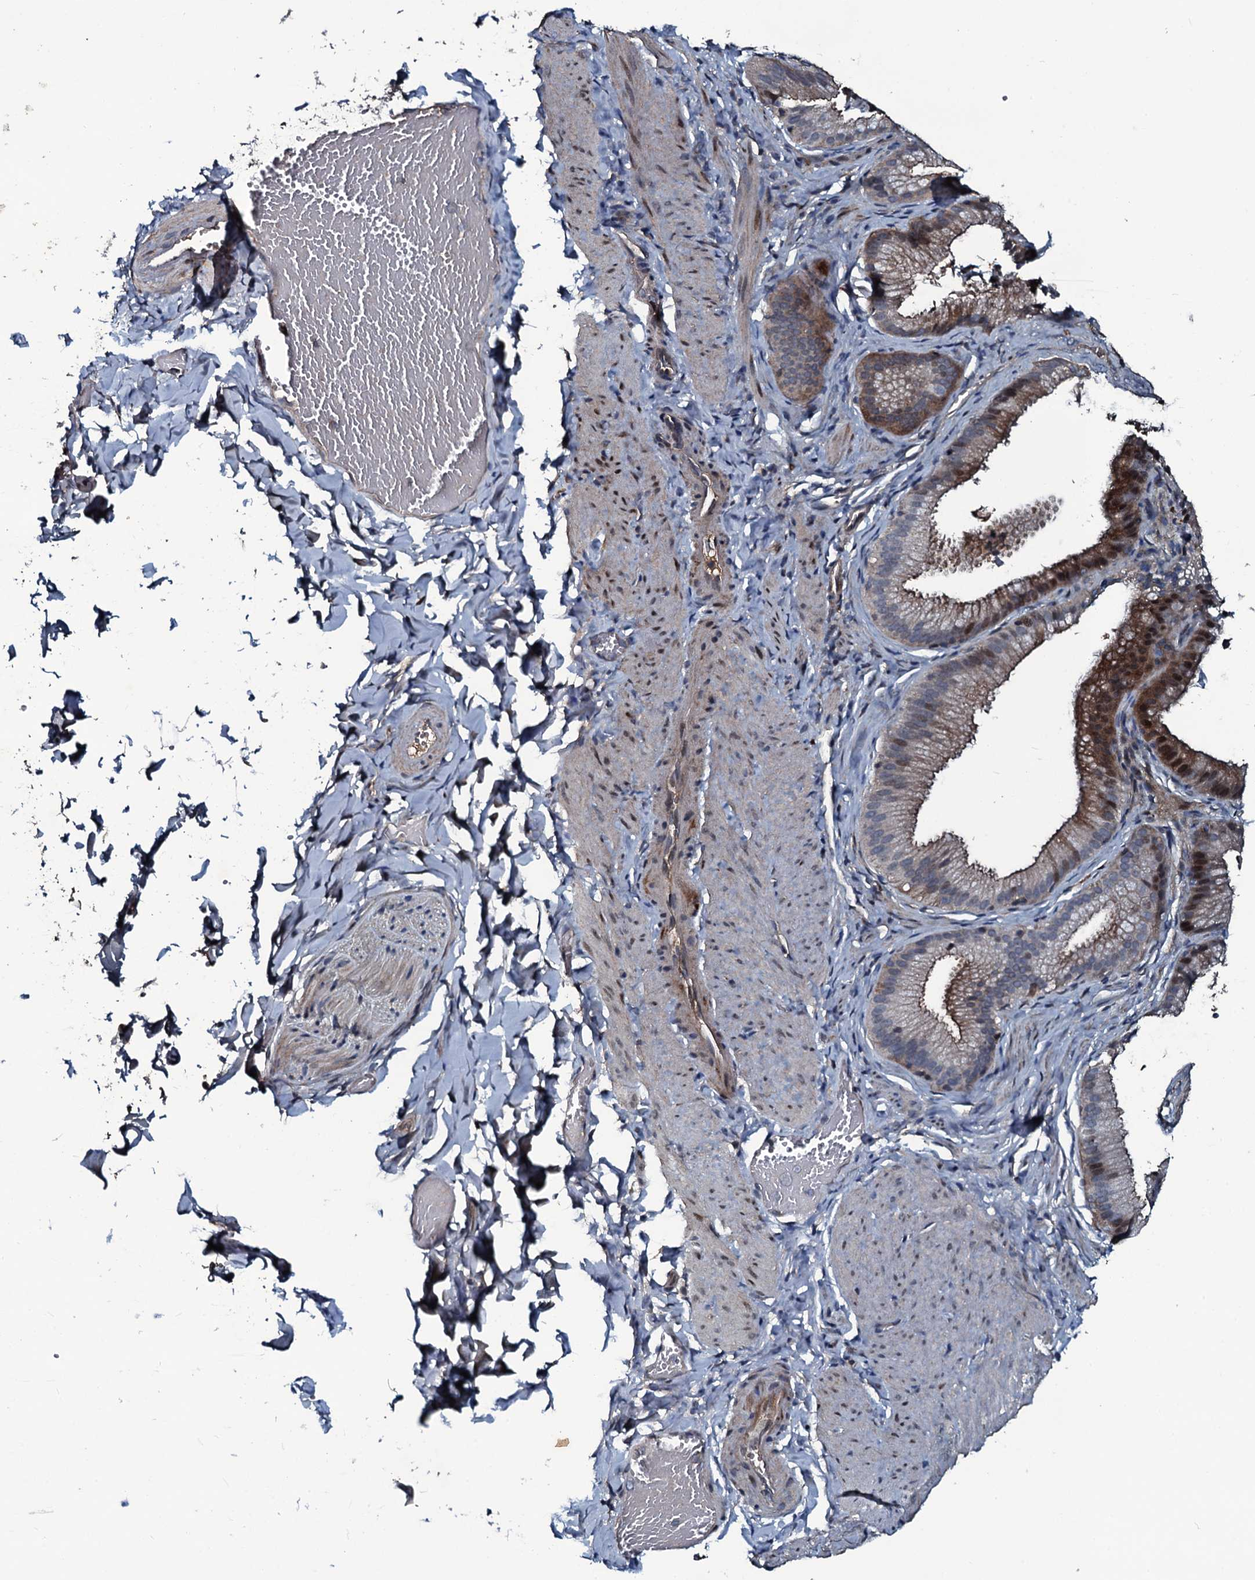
{"staining": {"intensity": "negative", "quantity": "none", "location": "none"}, "tissue": "adipose tissue", "cell_type": "Adipocytes", "image_type": "normal", "snomed": [{"axis": "morphology", "description": "Normal tissue, NOS"}, {"axis": "topography", "description": "Gallbladder"}, {"axis": "topography", "description": "Peripheral nerve tissue"}], "caption": "DAB immunohistochemical staining of normal adipose tissue displays no significant staining in adipocytes. Brightfield microscopy of immunohistochemistry stained with DAB (3,3'-diaminobenzidine) (brown) and hematoxylin (blue), captured at high magnification.", "gene": "LYG2", "patient": {"sex": "male", "age": 38}}